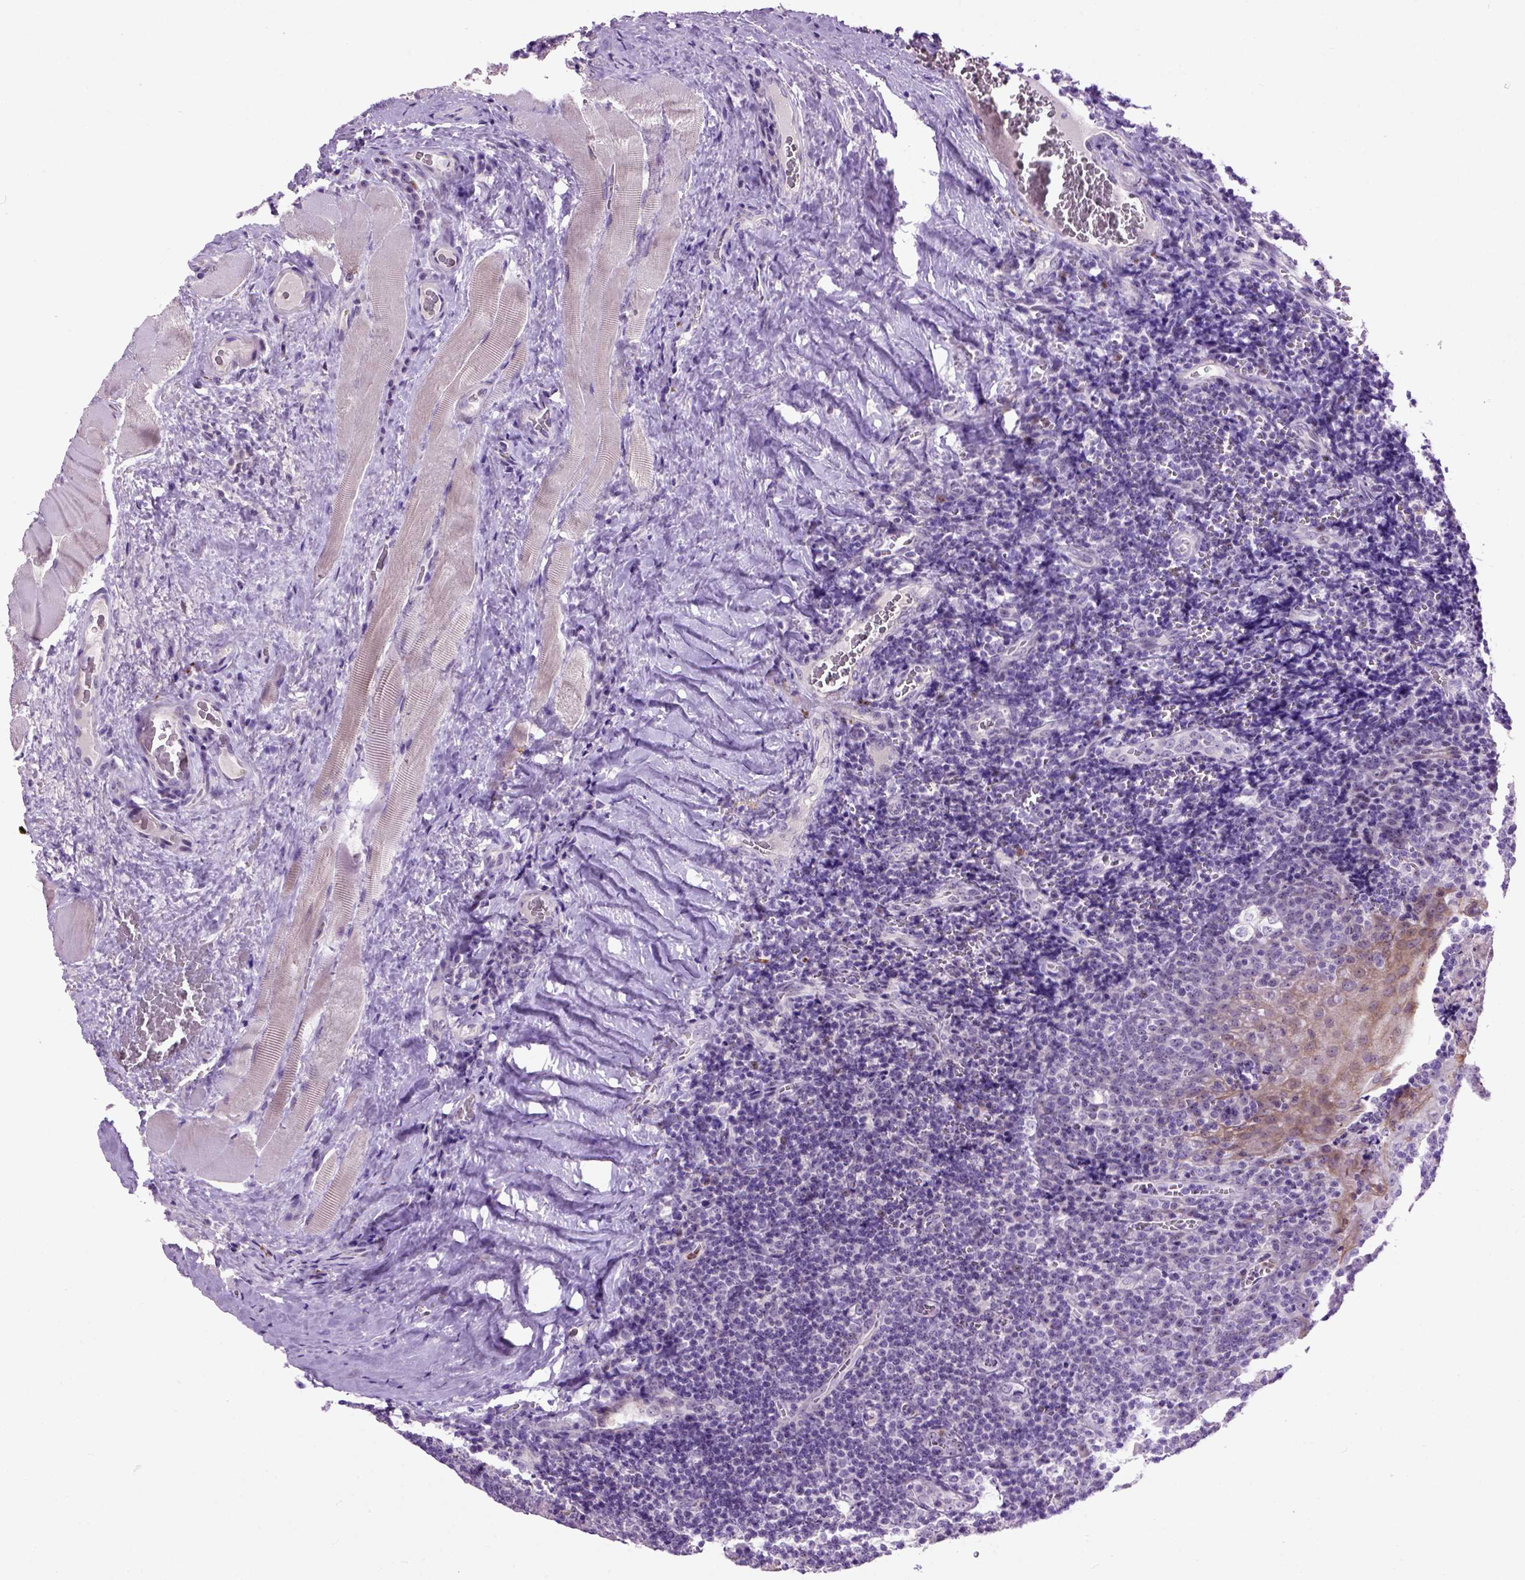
{"staining": {"intensity": "negative", "quantity": "none", "location": "none"}, "tissue": "tonsil", "cell_type": "Germinal center cells", "image_type": "normal", "snomed": [{"axis": "morphology", "description": "Normal tissue, NOS"}, {"axis": "morphology", "description": "Inflammation, NOS"}, {"axis": "topography", "description": "Tonsil"}], "caption": "High magnification brightfield microscopy of normal tonsil stained with DAB (brown) and counterstained with hematoxylin (blue): germinal center cells show no significant positivity. Nuclei are stained in blue.", "gene": "MAPT", "patient": {"sex": "female", "age": 31}}